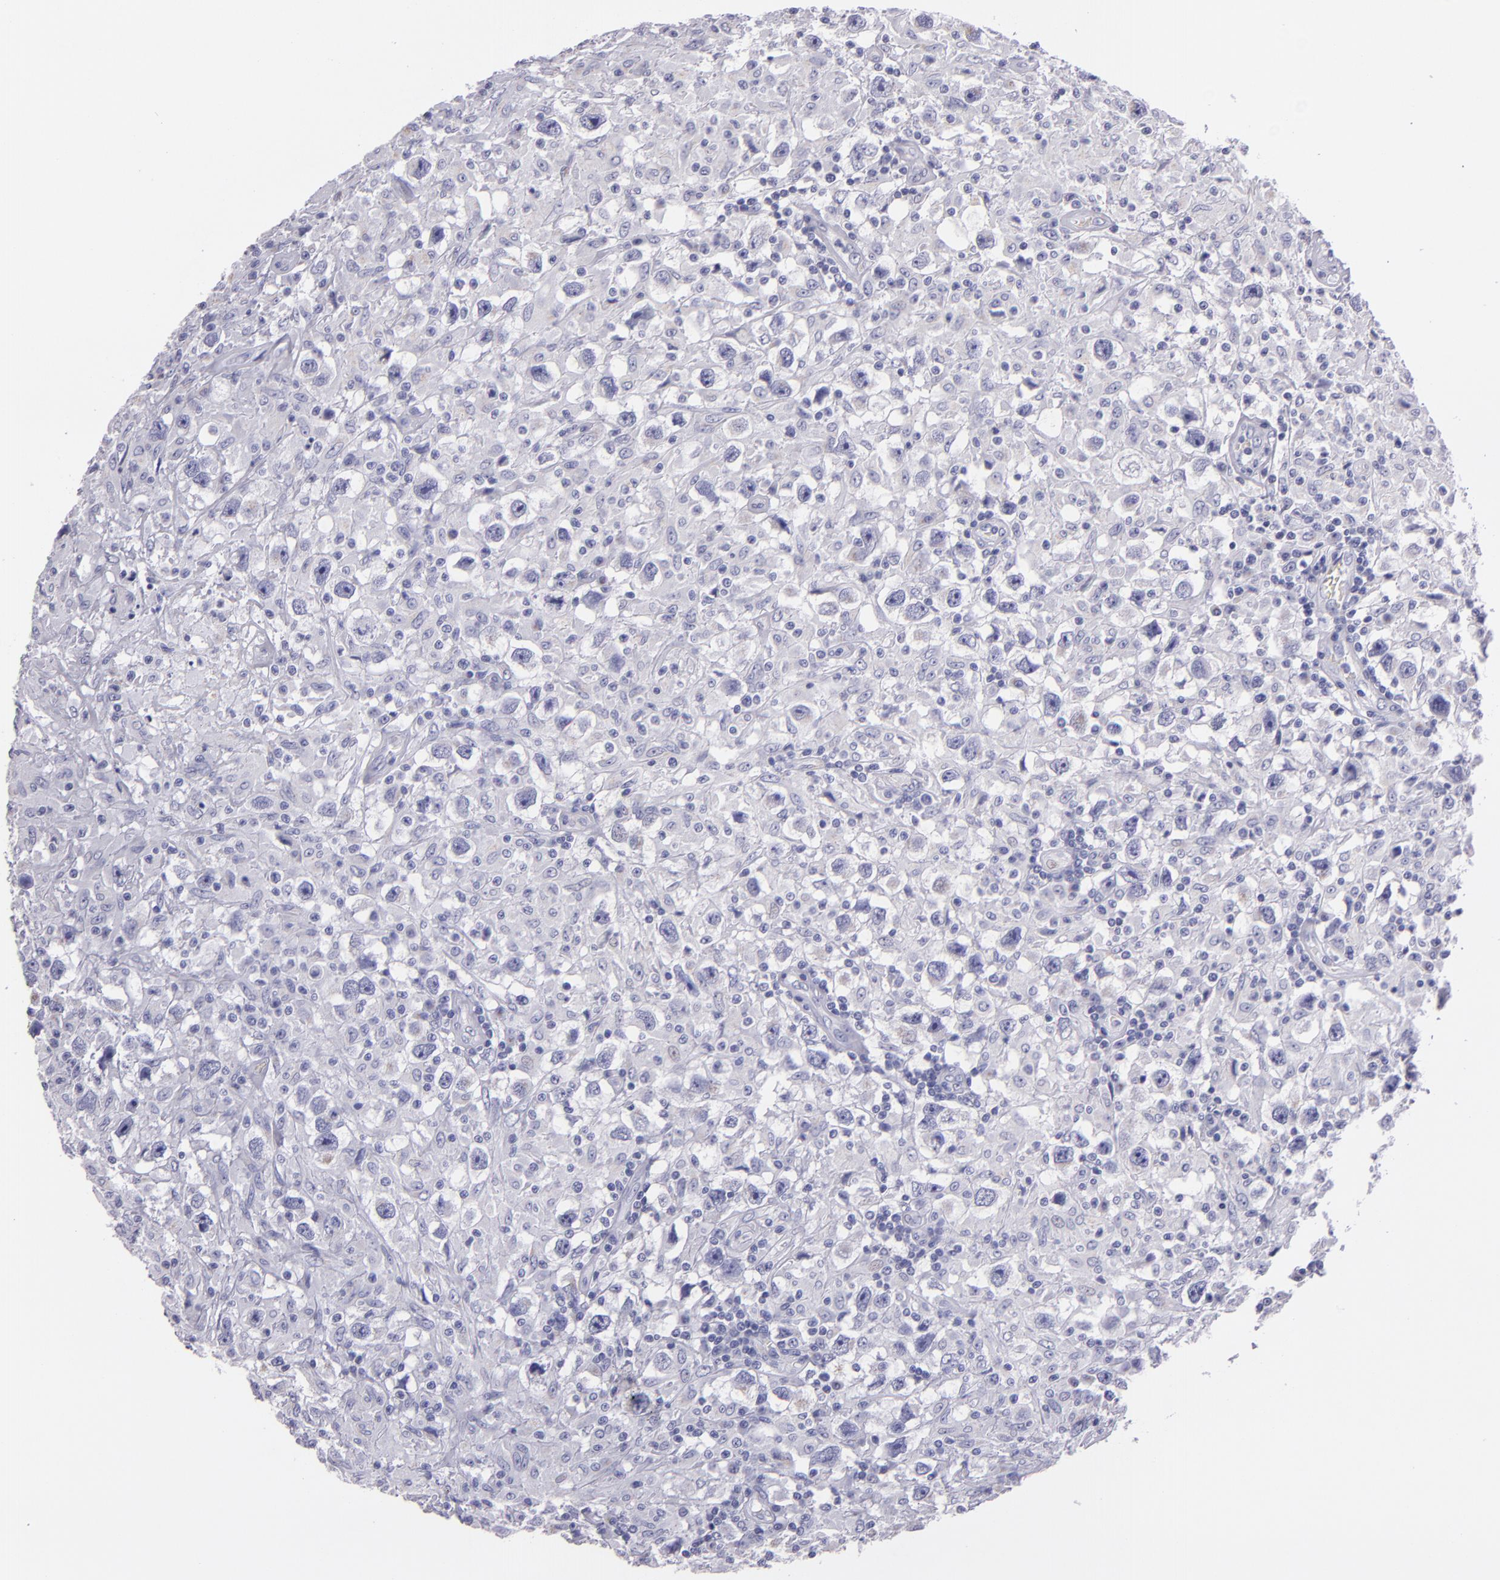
{"staining": {"intensity": "negative", "quantity": "none", "location": "none"}, "tissue": "testis cancer", "cell_type": "Tumor cells", "image_type": "cancer", "snomed": [{"axis": "morphology", "description": "Seminoma, NOS"}, {"axis": "topography", "description": "Testis"}], "caption": "IHC photomicrograph of testis seminoma stained for a protein (brown), which exhibits no positivity in tumor cells.", "gene": "MUC5AC", "patient": {"sex": "male", "age": 34}}